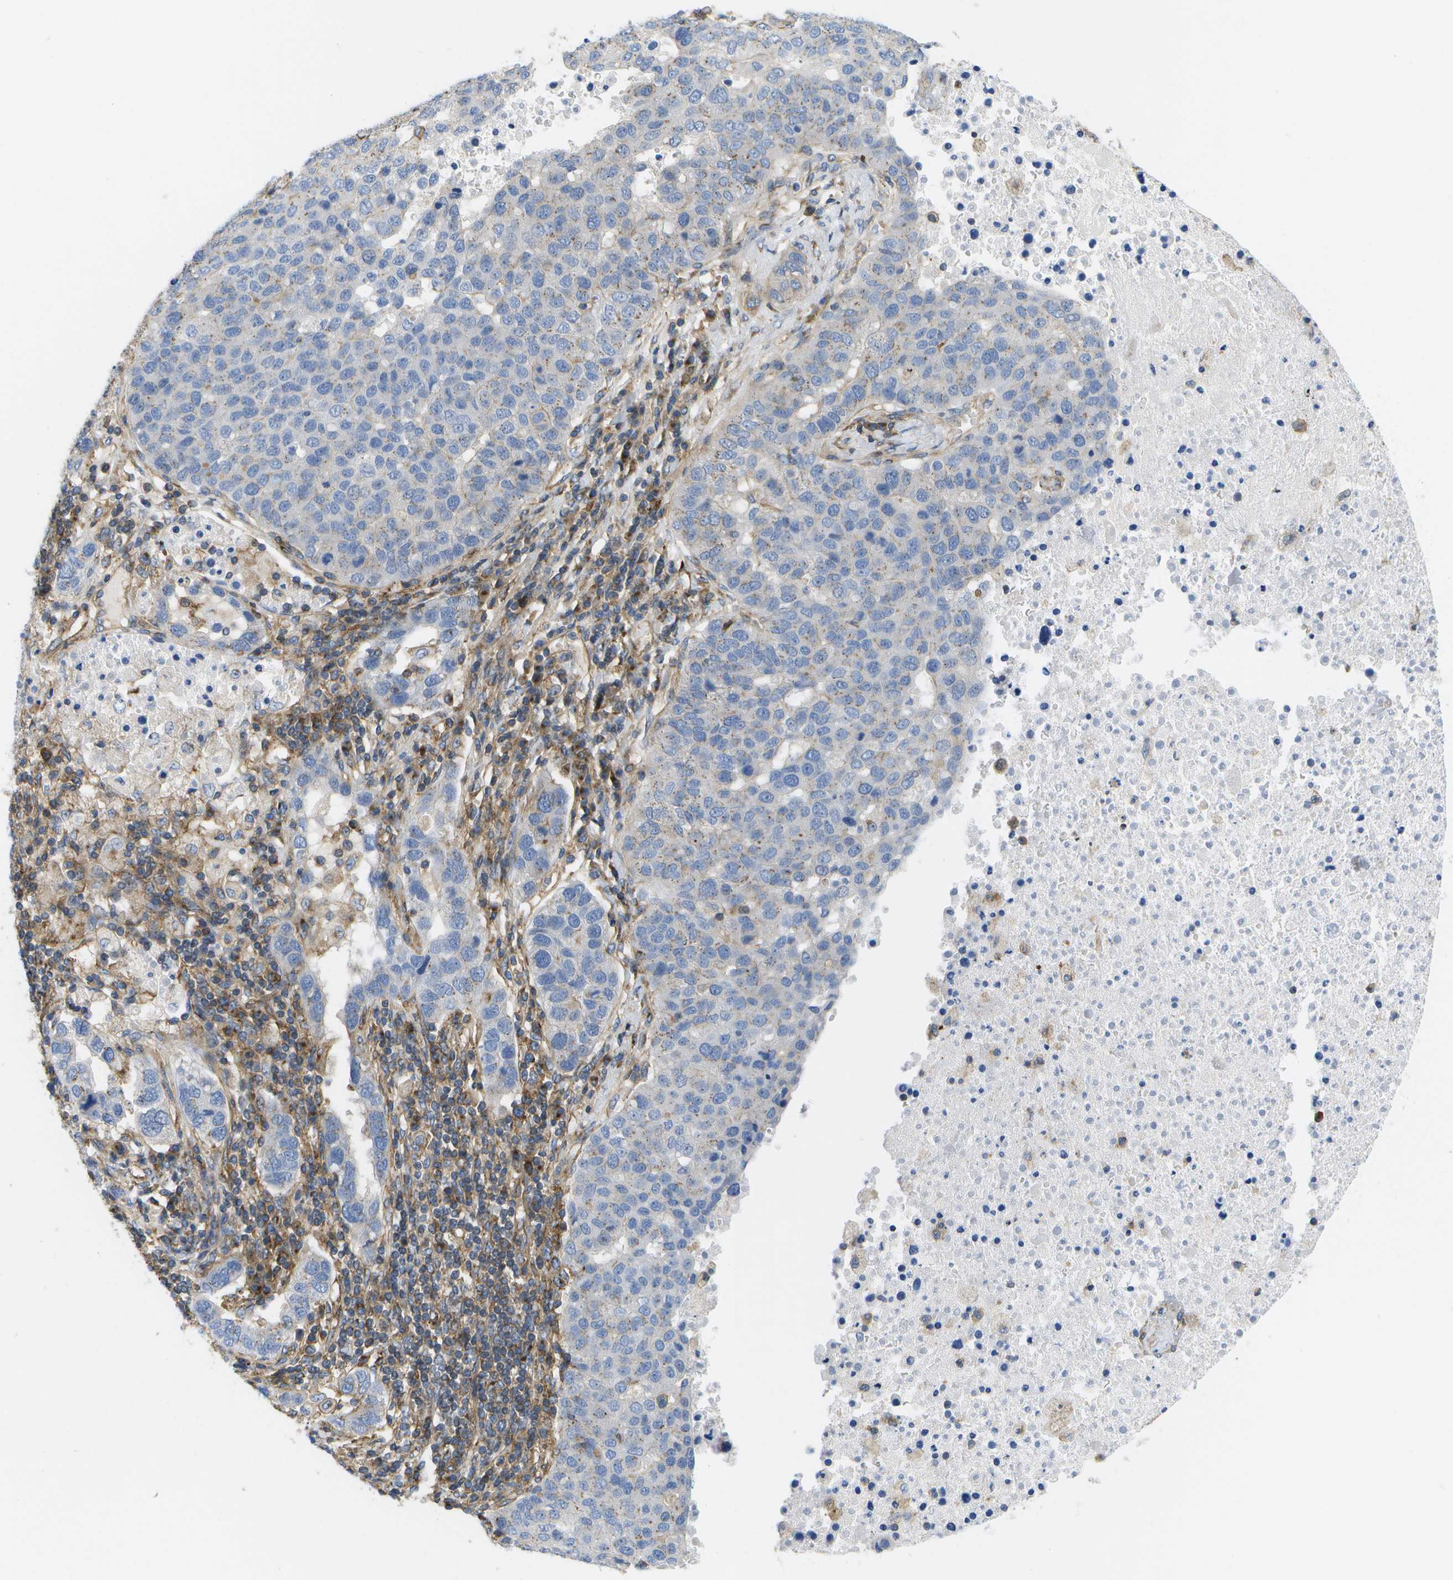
{"staining": {"intensity": "negative", "quantity": "none", "location": "none"}, "tissue": "pancreatic cancer", "cell_type": "Tumor cells", "image_type": "cancer", "snomed": [{"axis": "morphology", "description": "Adenocarcinoma, NOS"}, {"axis": "topography", "description": "Pancreas"}], "caption": "The image reveals no significant positivity in tumor cells of adenocarcinoma (pancreatic).", "gene": "BST2", "patient": {"sex": "female", "age": 61}}